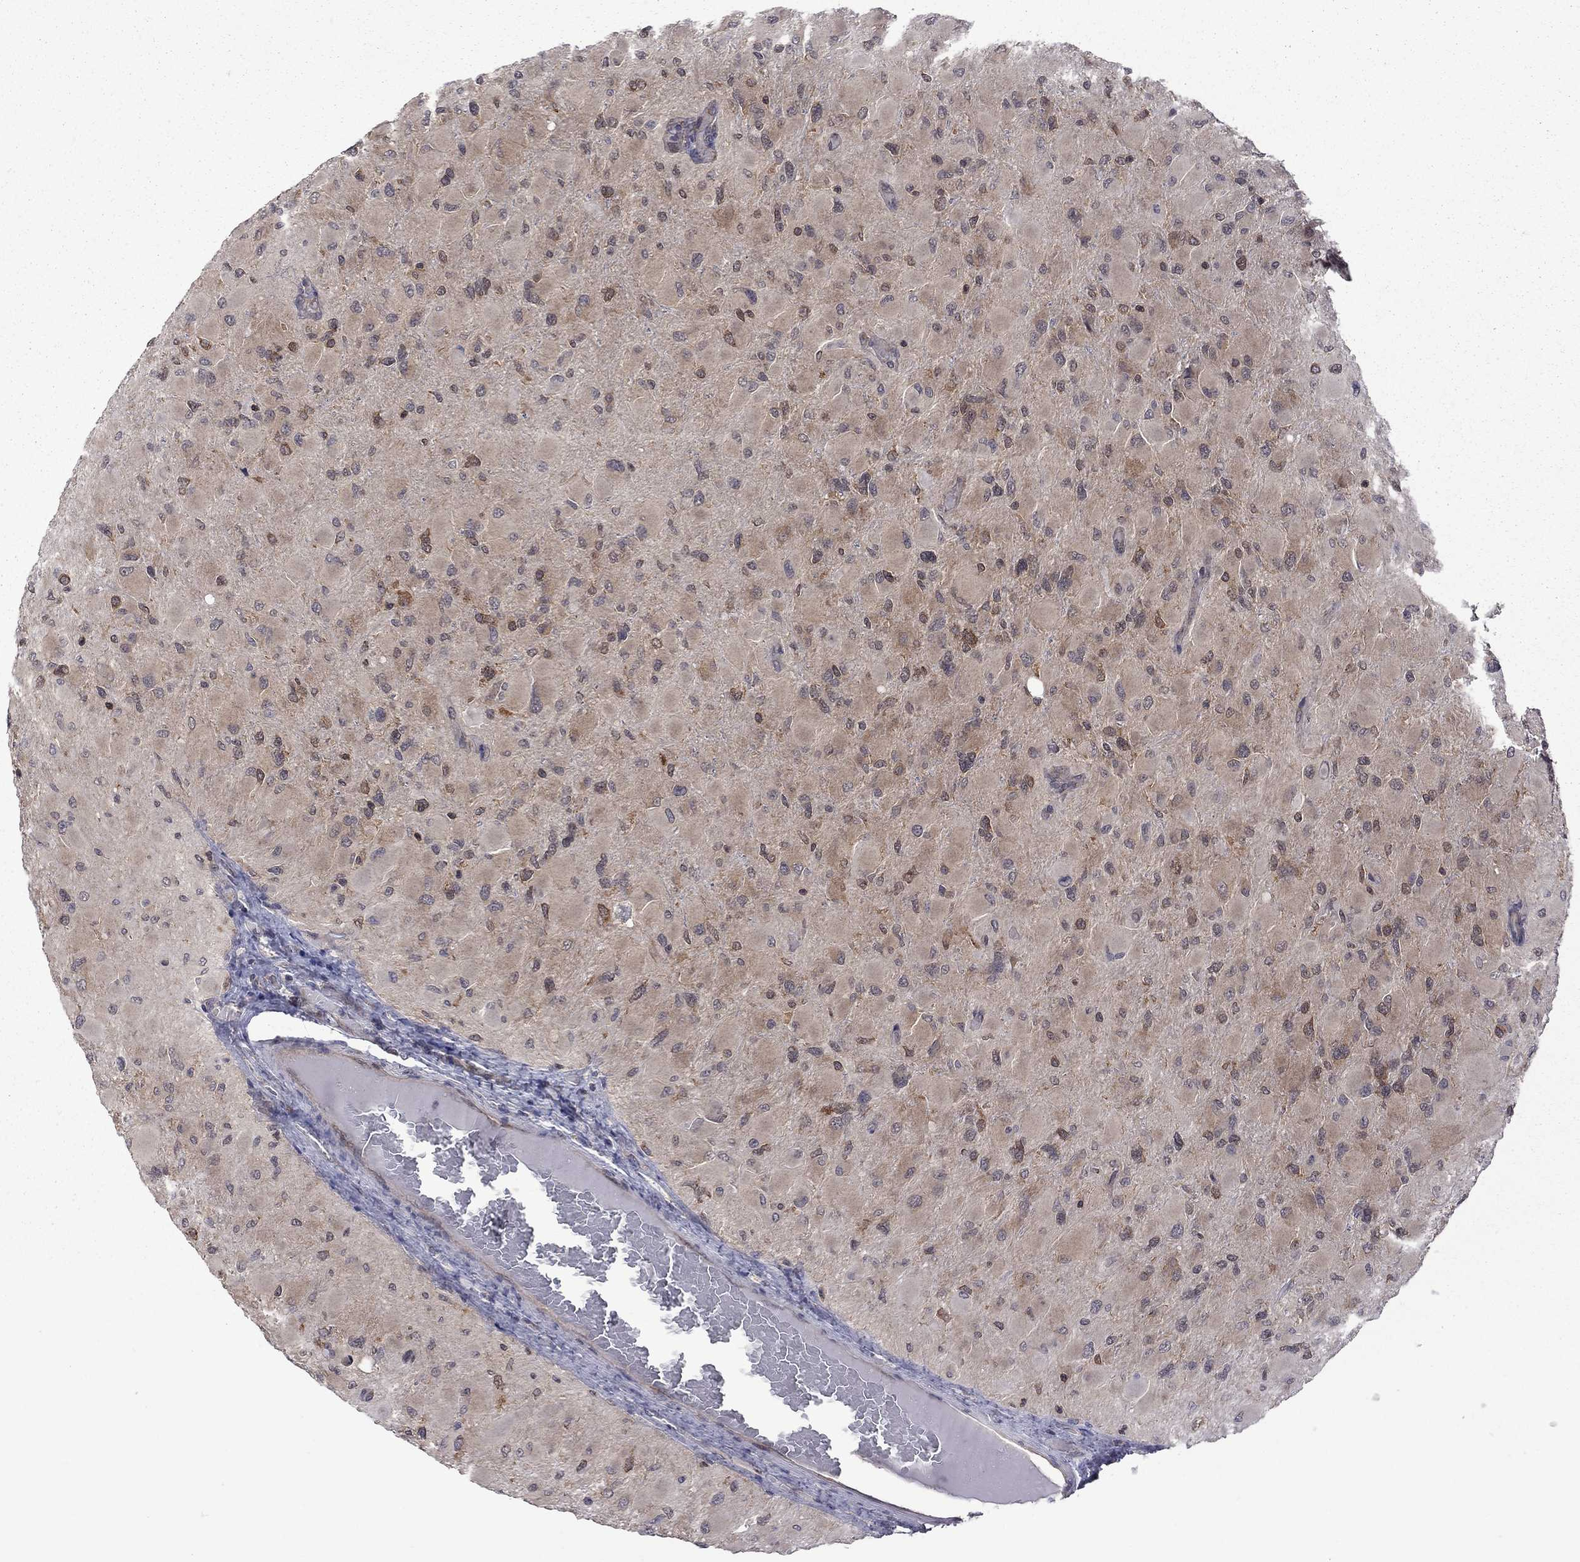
{"staining": {"intensity": "weak", "quantity": ">75%", "location": "cytoplasmic/membranous"}, "tissue": "glioma", "cell_type": "Tumor cells", "image_type": "cancer", "snomed": [{"axis": "morphology", "description": "Glioma, malignant, High grade"}, {"axis": "topography", "description": "Cerebral cortex"}], "caption": "High-power microscopy captured an IHC photomicrograph of high-grade glioma (malignant), revealing weak cytoplasmic/membranous expression in approximately >75% of tumor cells.", "gene": "NAA50", "patient": {"sex": "female", "age": 36}}